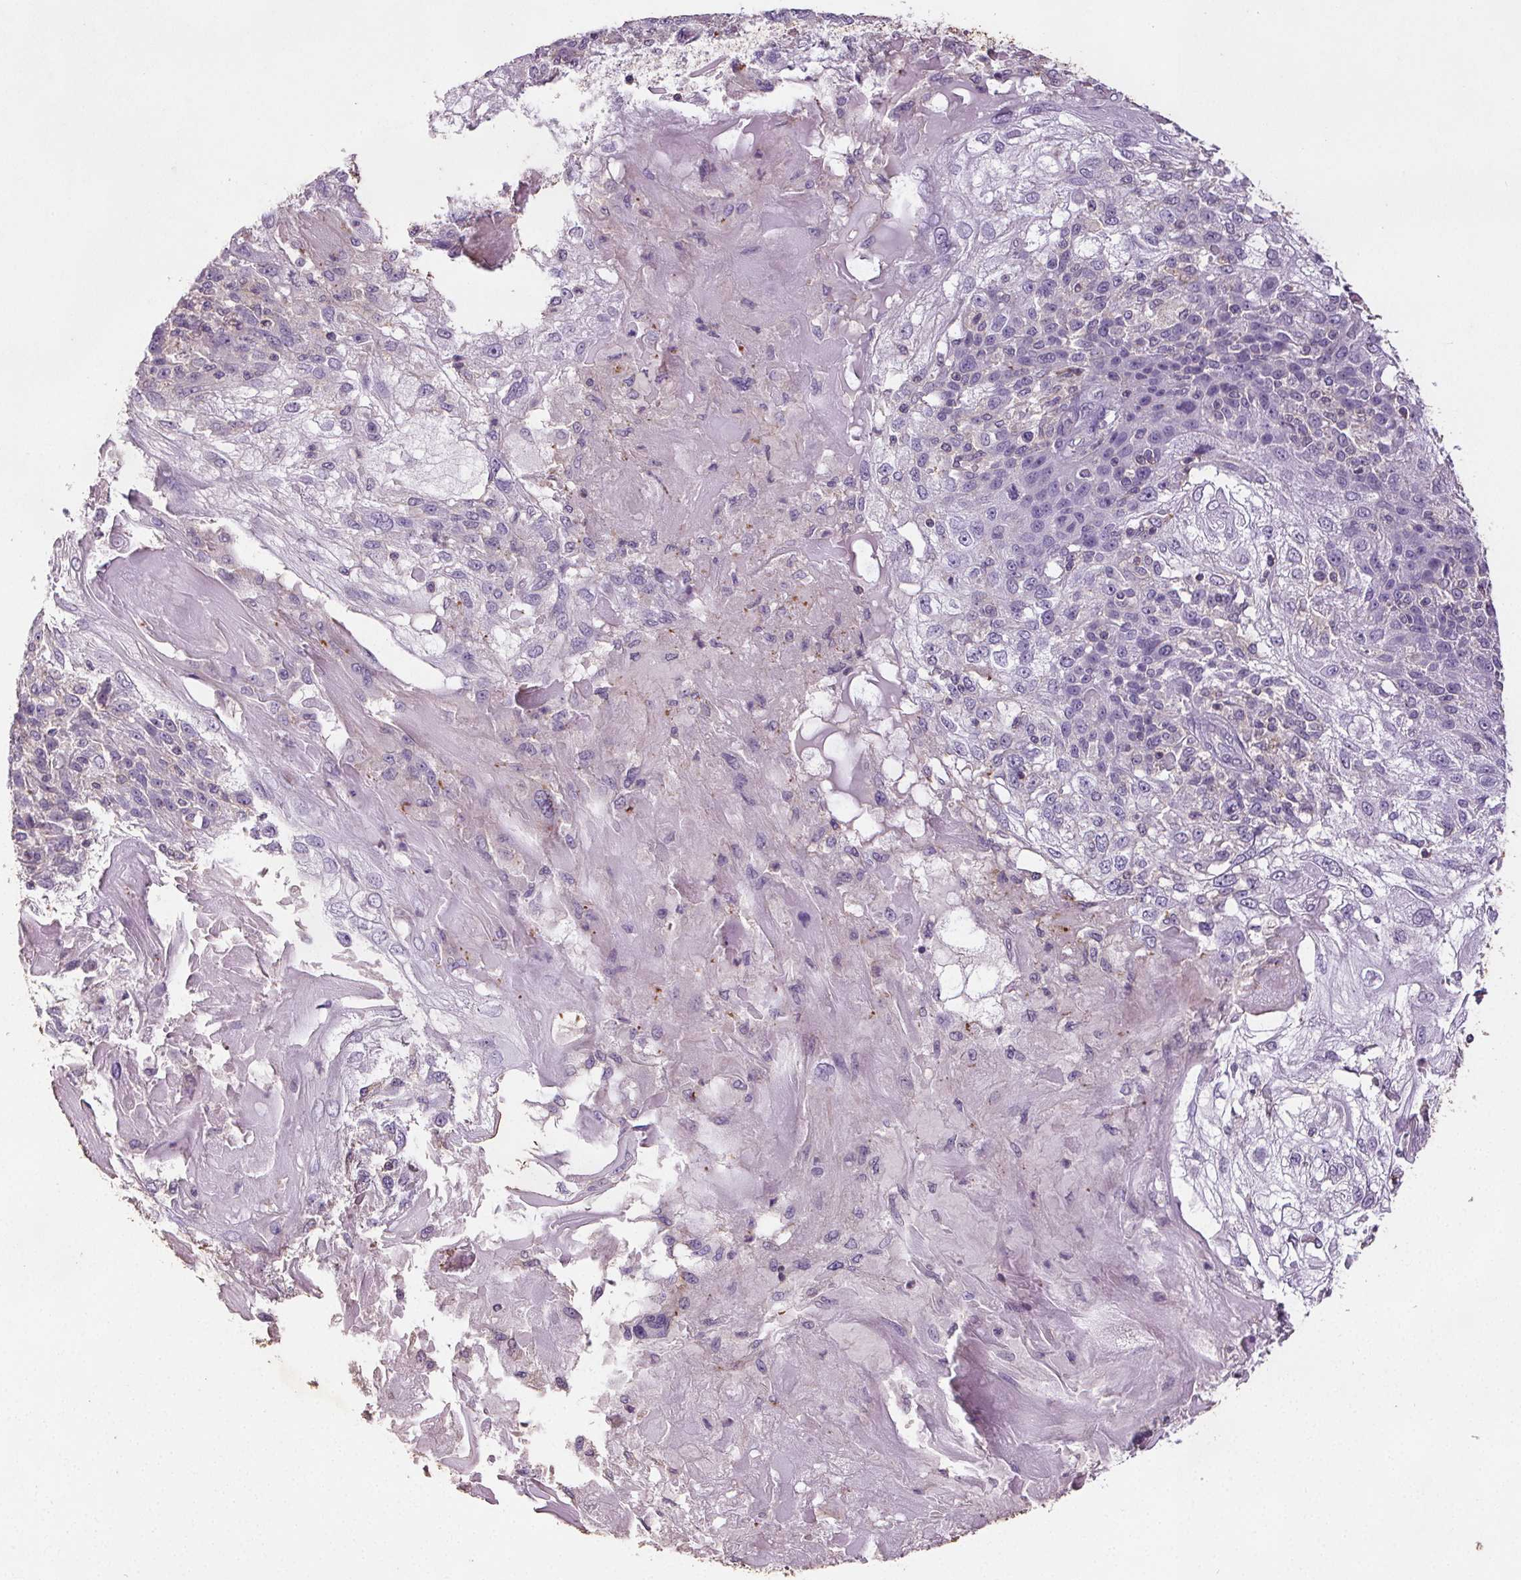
{"staining": {"intensity": "negative", "quantity": "none", "location": "none"}, "tissue": "skin cancer", "cell_type": "Tumor cells", "image_type": "cancer", "snomed": [{"axis": "morphology", "description": "Normal tissue, NOS"}, {"axis": "morphology", "description": "Squamous cell carcinoma, NOS"}, {"axis": "topography", "description": "Skin"}], "caption": "Protein analysis of squamous cell carcinoma (skin) shows no significant staining in tumor cells. (Stains: DAB immunohistochemistry with hematoxylin counter stain, Microscopy: brightfield microscopy at high magnification).", "gene": "C19orf84", "patient": {"sex": "female", "age": 83}}